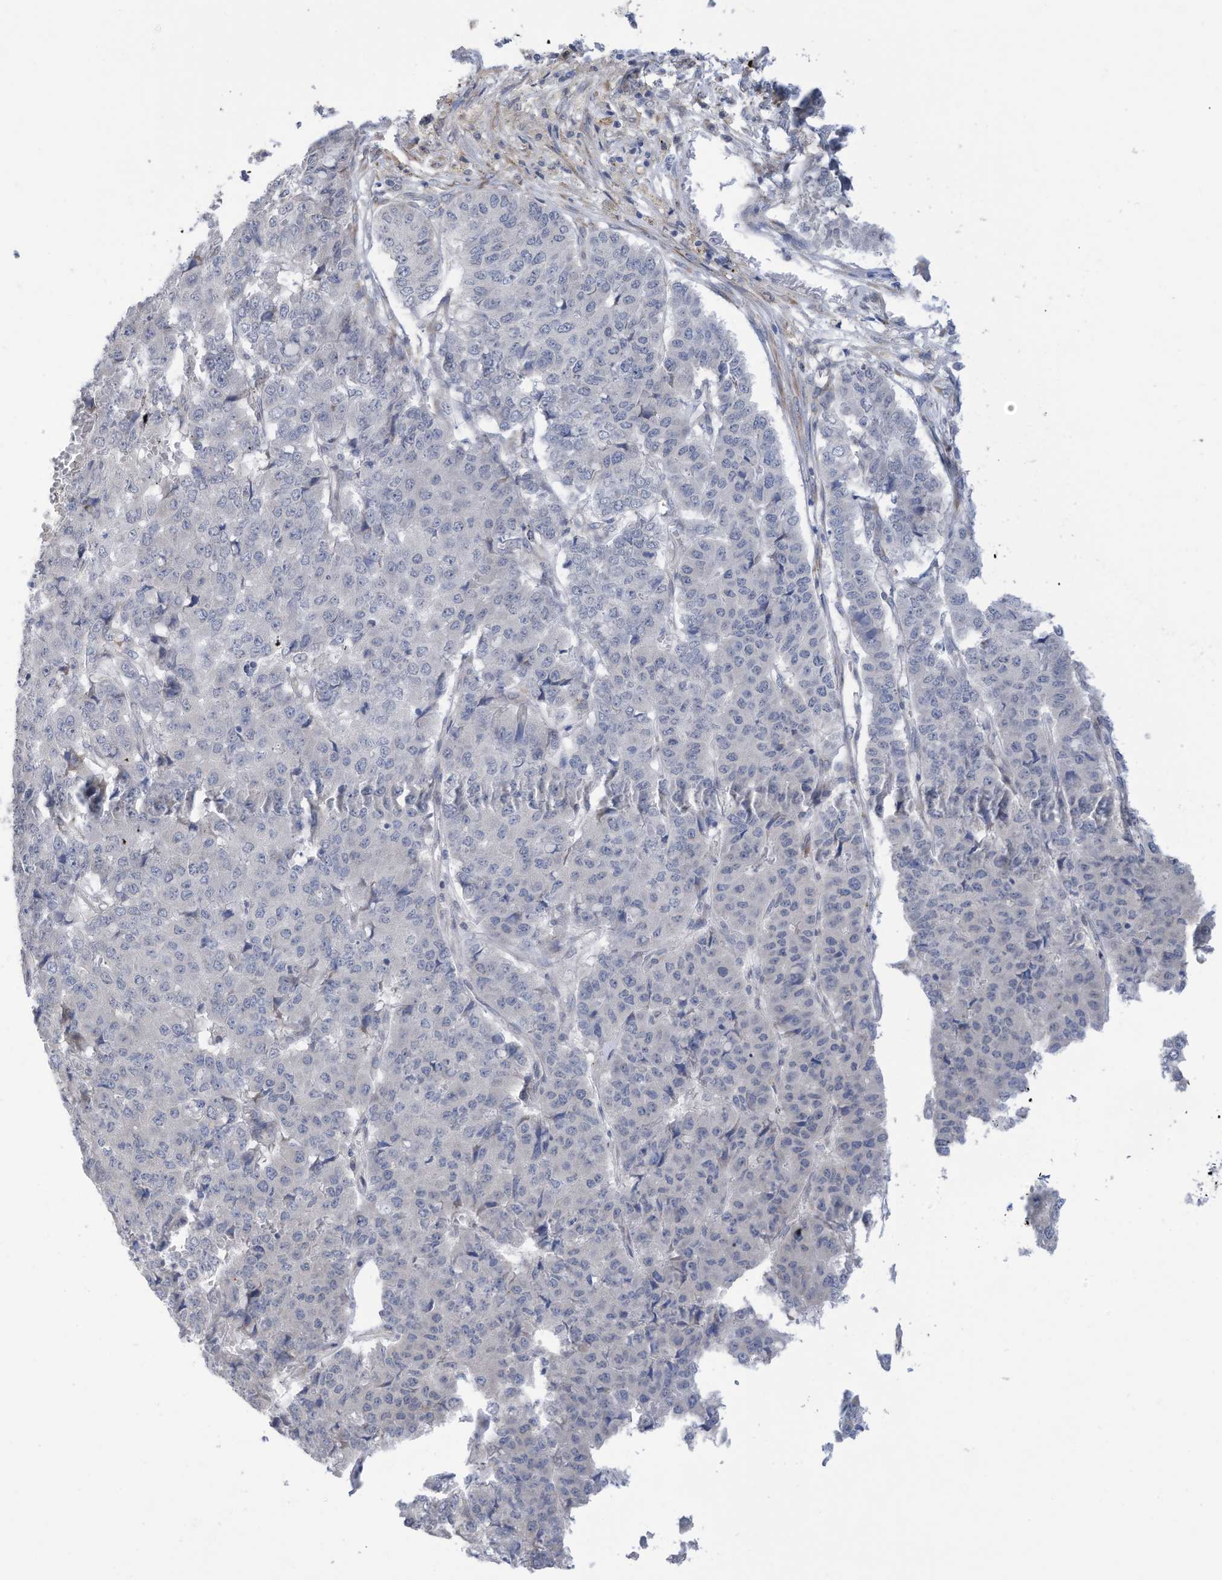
{"staining": {"intensity": "negative", "quantity": "none", "location": "none"}, "tissue": "pancreatic cancer", "cell_type": "Tumor cells", "image_type": "cancer", "snomed": [{"axis": "morphology", "description": "Adenocarcinoma, NOS"}, {"axis": "topography", "description": "Pancreas"}], "caption": "A high-resolution image shows immunohistochemistry (IHC) staining of pancreatic cancer, which displays no significant expression in tumor cells. (DAB immunohistochemistry (IHC), high magnification).", "gene": "ZNF292", "patient": {"sex": "male", "age": 50}}